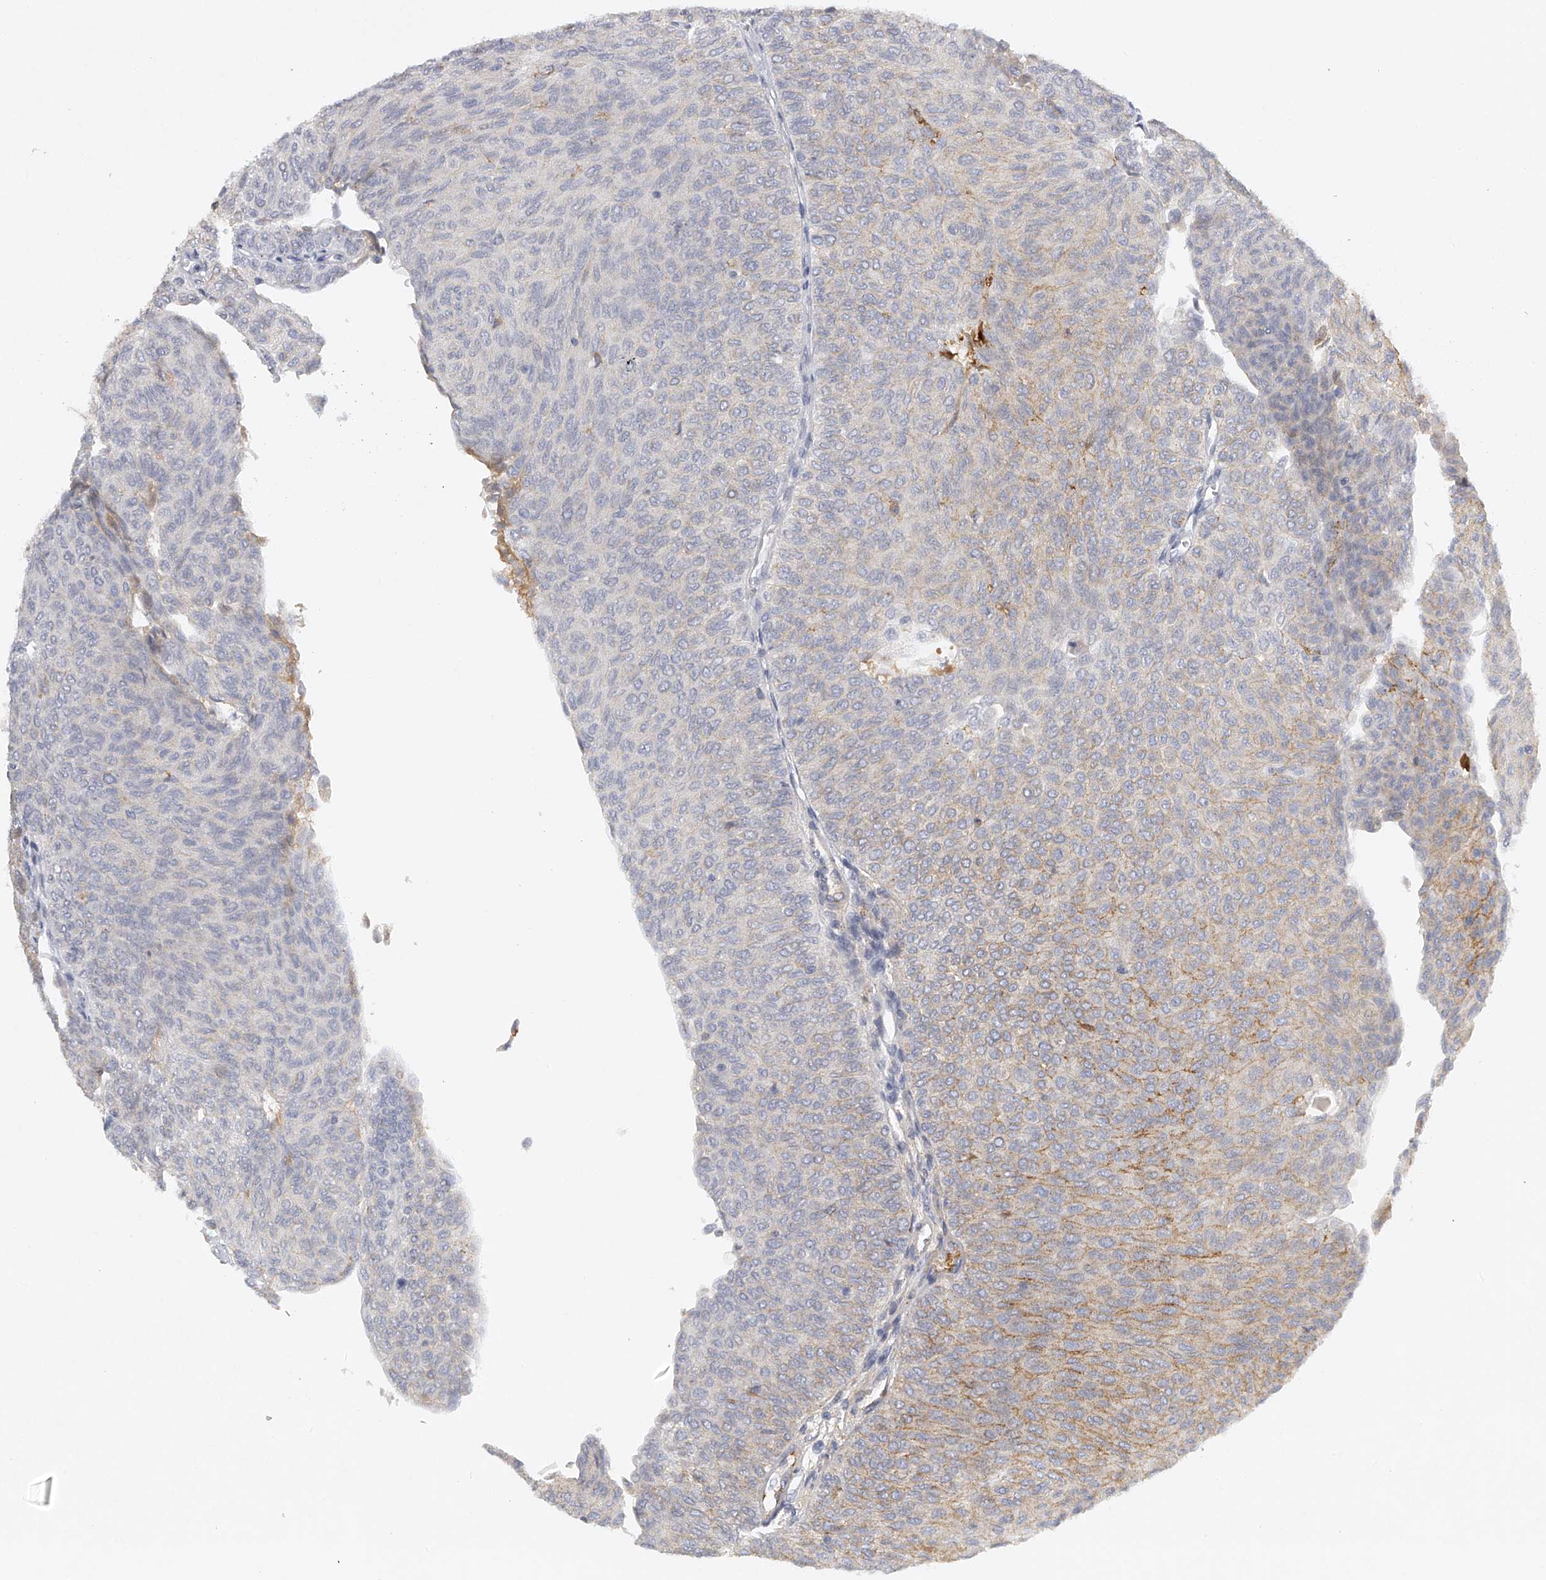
{"staining": {"intensity": "strong", "quantity": "25%-75%", "location": "cytoplasmic/membranous"}, "tissue": "urothelial cancer", "cell_type": "Tumor cells", "image_type": "cancer", "snomed": [{"axis": "morphology", "description": "Urothelial carcinoma, Low grade"}, {"axis": "topography", "description": "Urinary bladder"}], "caption": "Strong cytoplasmic/membranous protein positivity is seen in about 25%-75% of tumor cells in urothelial carcinoma (low-grade).", "gene": "FAT2", "patient": {"sex": "male", "age": 78}}